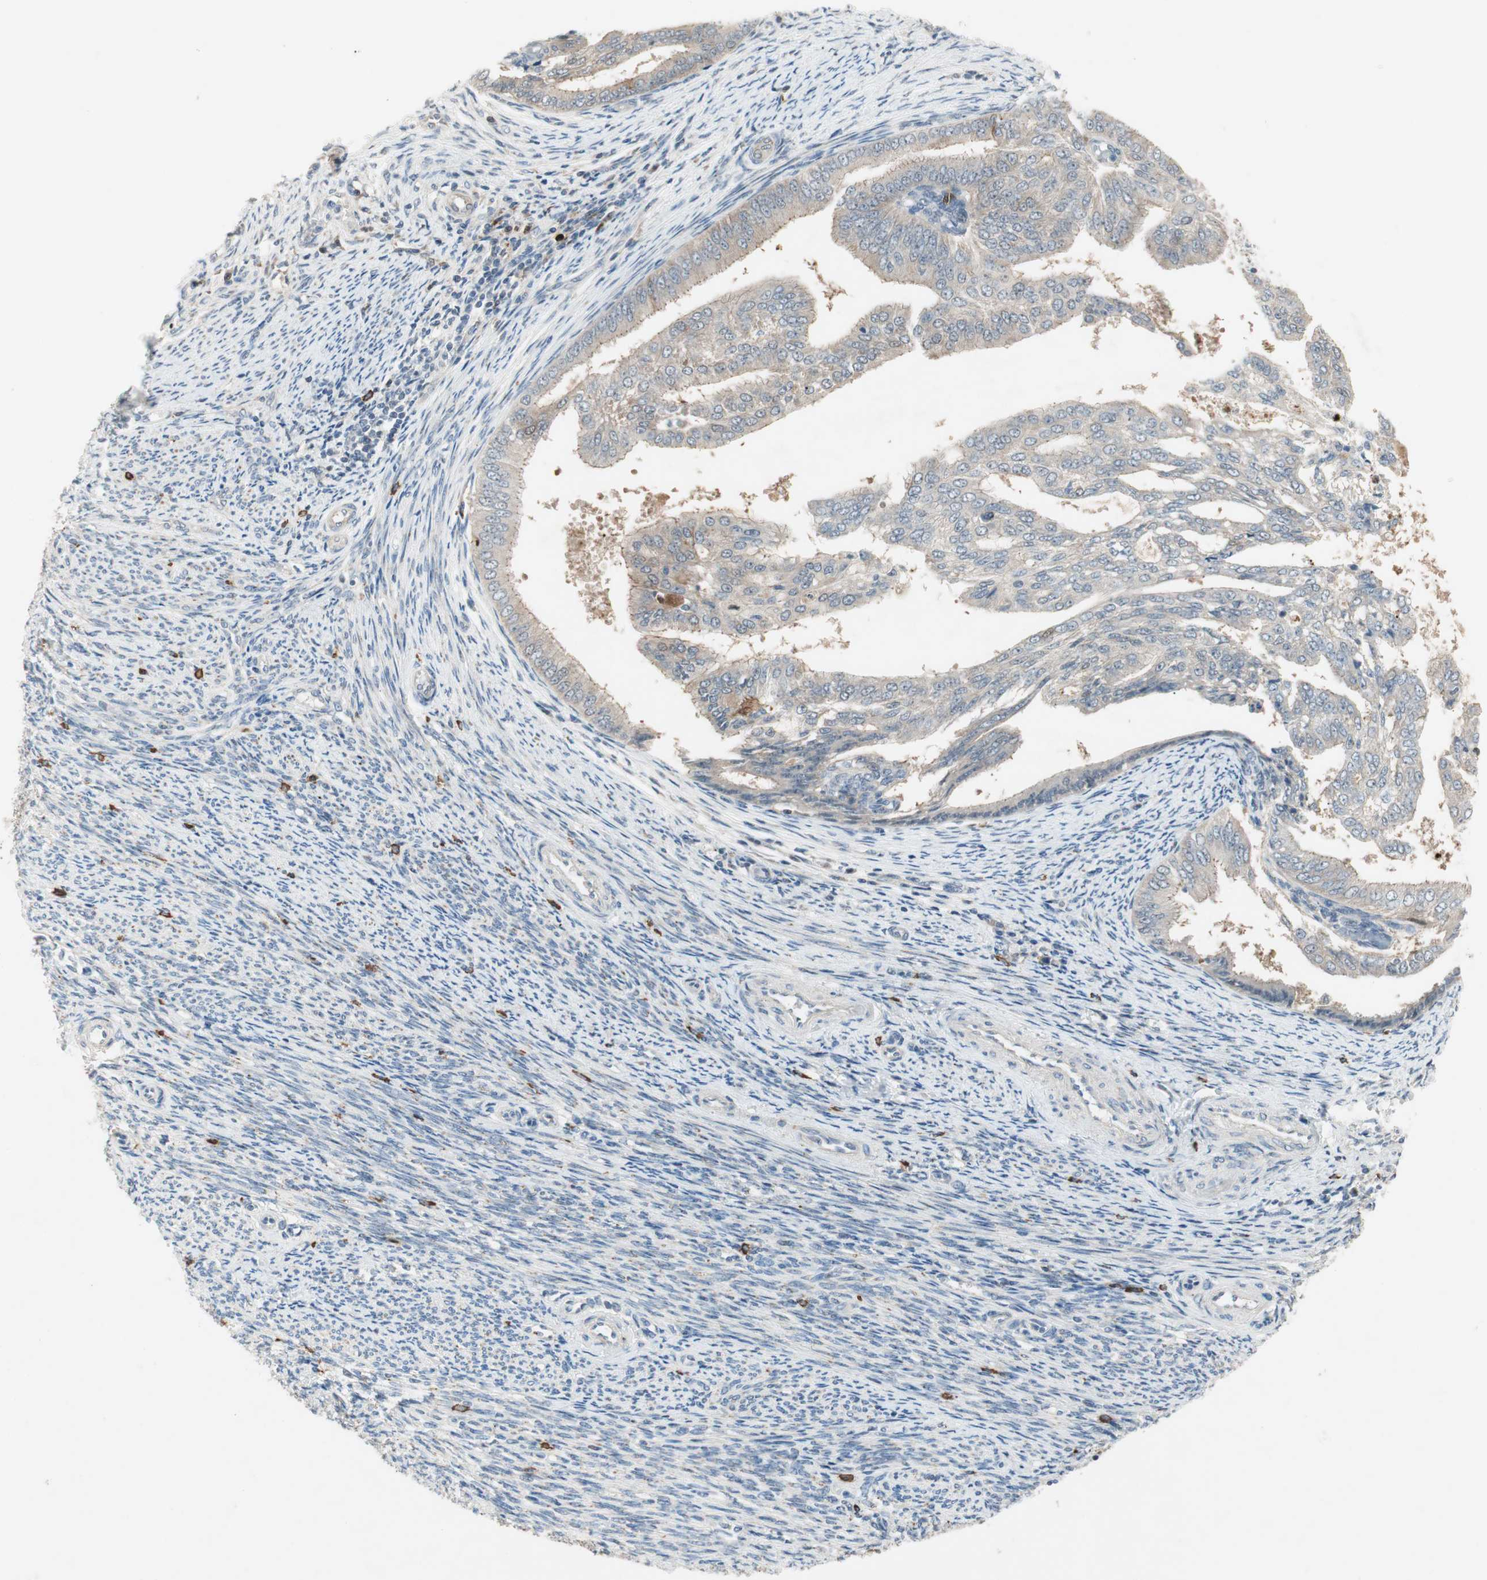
{"staining": {"intensity": "moderate", "quantity": ">75%", "location": "cytoplasmic/membranous"}, "tissue": "endometrial cancer", "cell_type": "Tumor cells", "image_type": "cancer", "snomed": [{"axis": "morphology", "description": "Adenocarcinoma, NOS"}, {"axis": "topography", "description": "Endometrium"}], "caption": "DAB (3,3'-diaminobenzidine) immunohistochemical staining of human adenocarcinoma (endometrial) shows moderate cytoplasmic/membranous protein staining in approximately >75% of tumor cells.", "gene": "RTL6", "patient": {"sex": "female", "age": 58}}